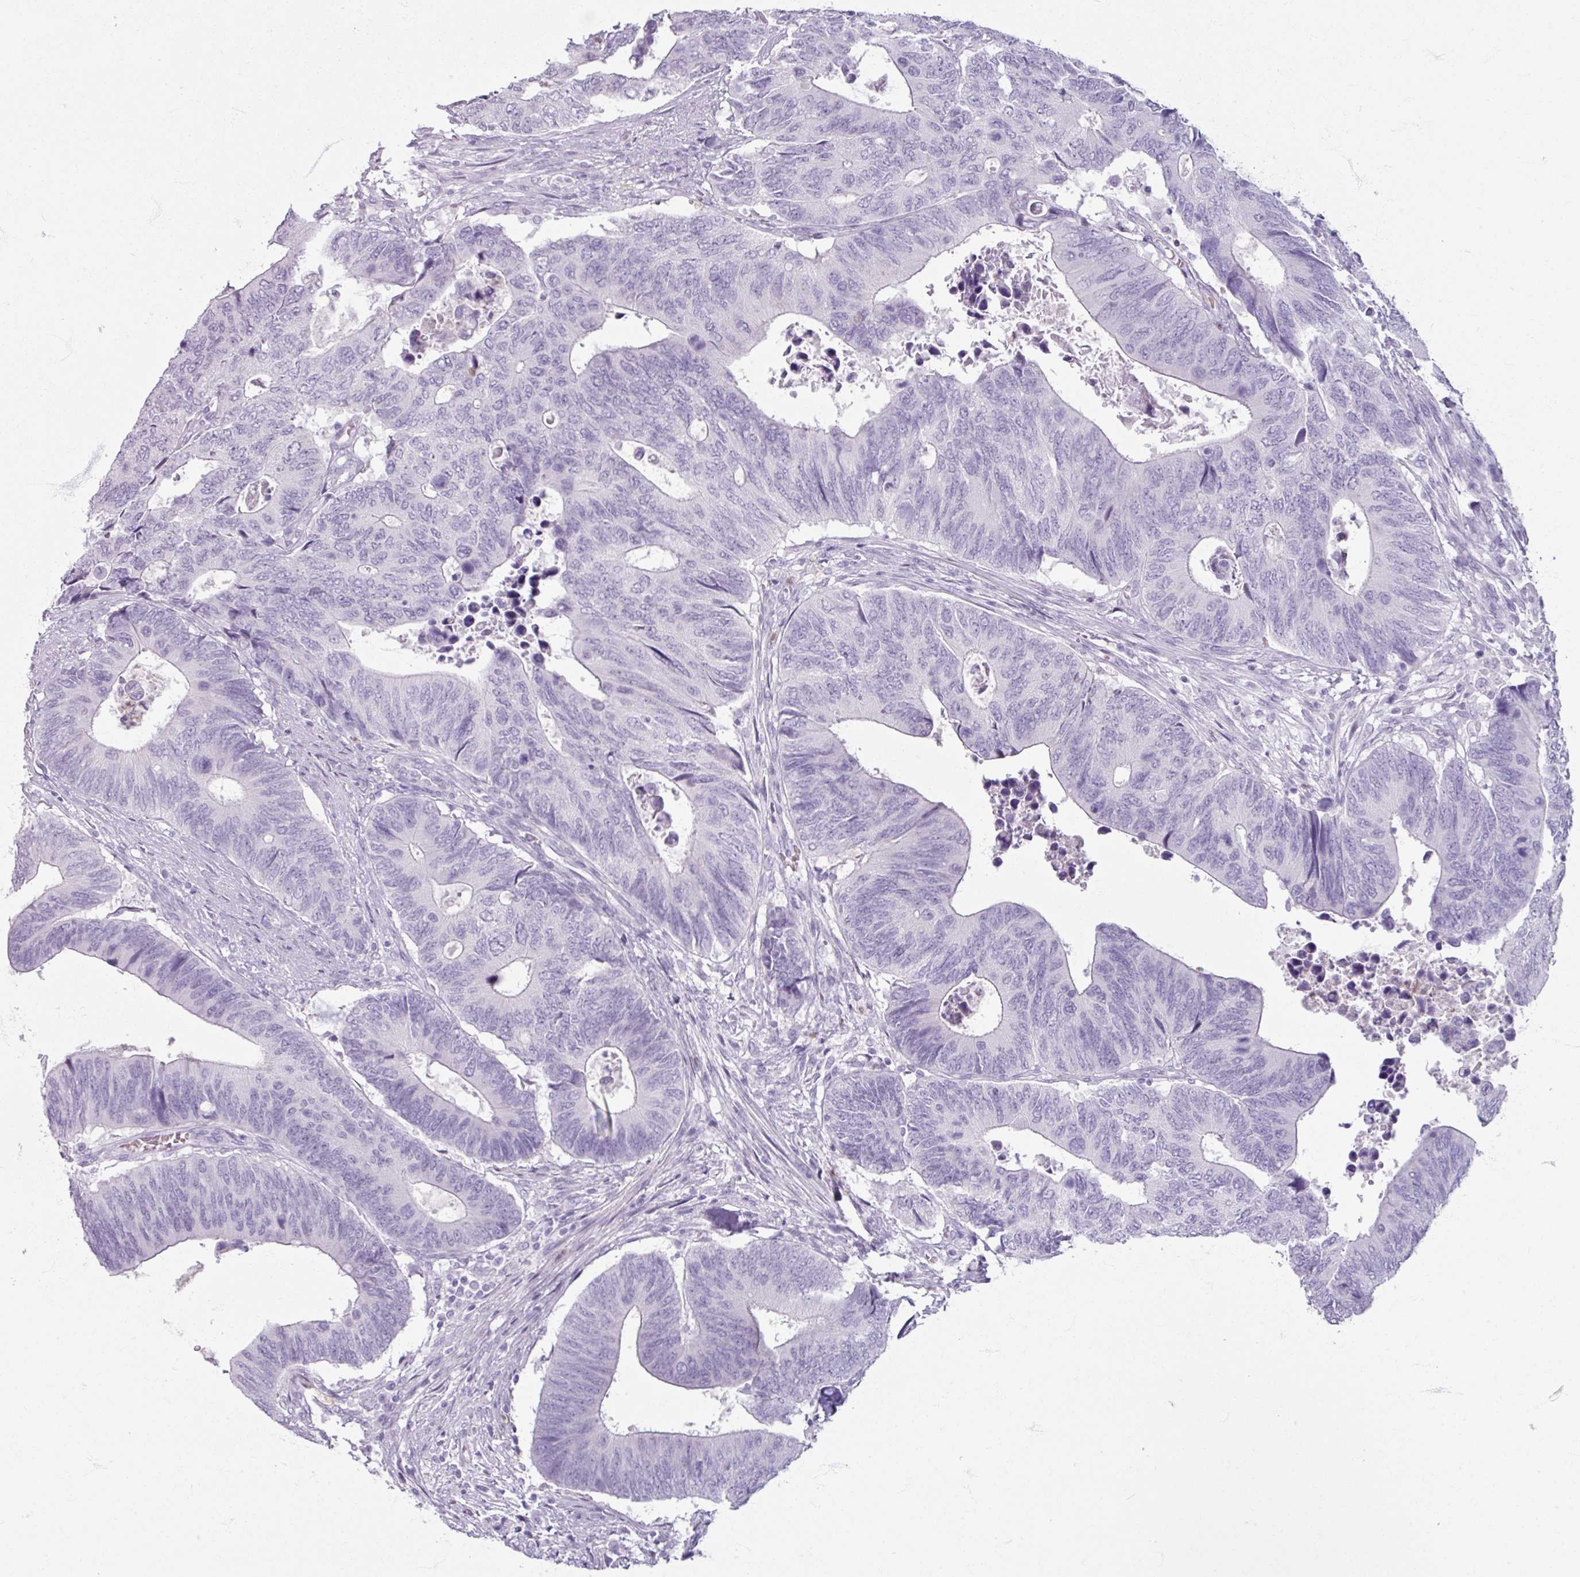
{"staining": {"intensity": "negative", "quantity": "none", "location": "none"}, "tissue": "colorectal cancer", "cell_type": "Tumor cells", "image_type": "cancer", "snomed": [{"axis": "morphology", "description": "Adenocarcinoma, NOS"}, {"axis": "topography", "description": "Colon"}], "caption": "Immunohistochemical staining of colorectal cancer (adenocarcinoma) shows no significant expression in tumor cells.", "gene": "ARG1", "patient": {"sex": "male", "age": 87}}